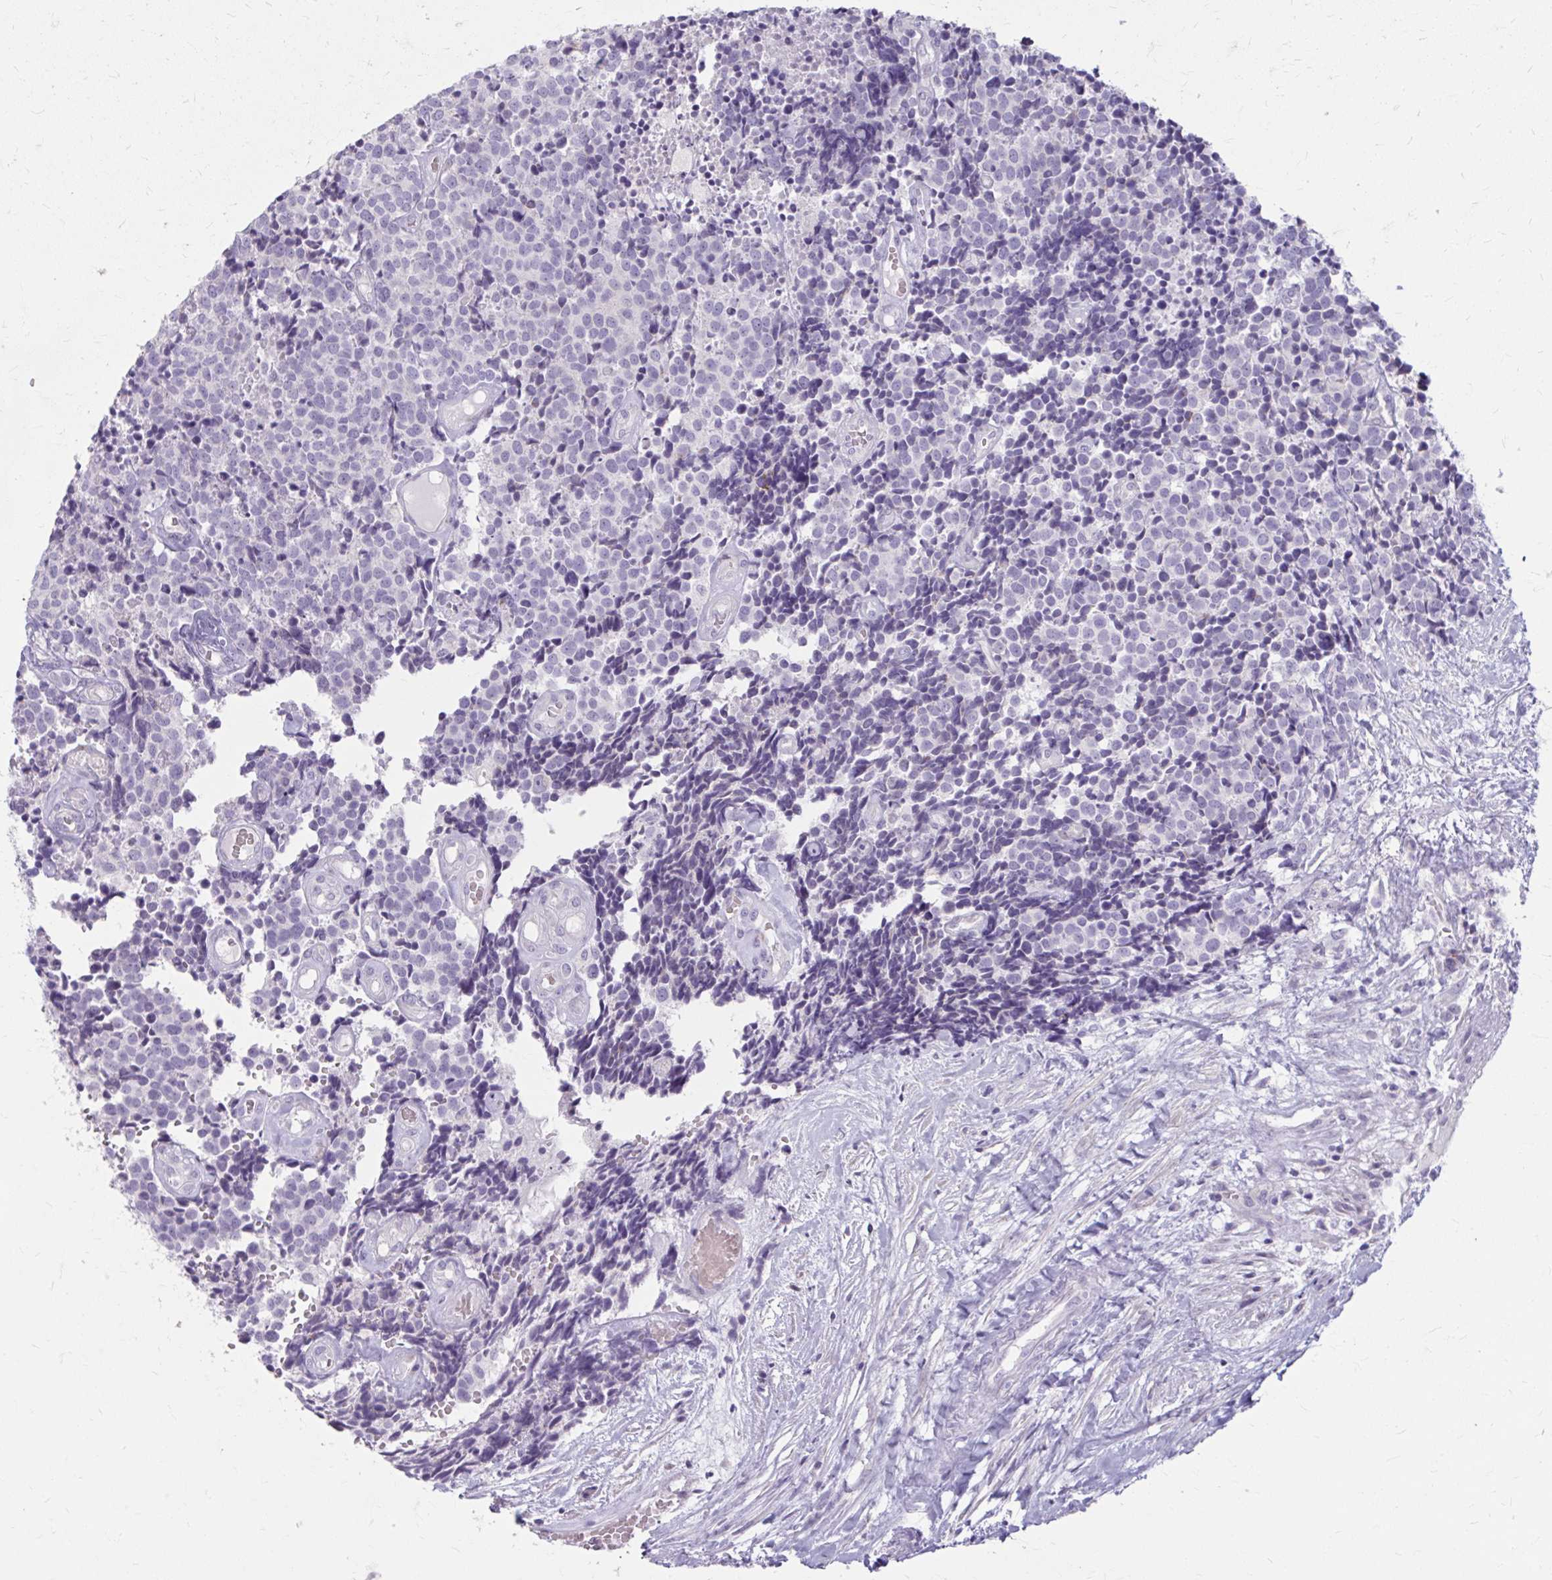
{"staining": {"intensity": "negative", "quantity": "none", "location": "none"}, "tissue": "carcinoid", "cell_type": "Tumor cells", "image_type": "cancer", "snomed": [{"axis": "morphology", "description": "Carcinoid, malignant, NOS"}, {"axis": "topography", "description": "Skin"}], "caption": "DAB (3,3'-diaminobenzidine) immunohistochemical staining of human carcinoid reveals no significant expression in tumor cells.", "gene": "MSMO1", "patient": {"sex": "female", "age": 79}}